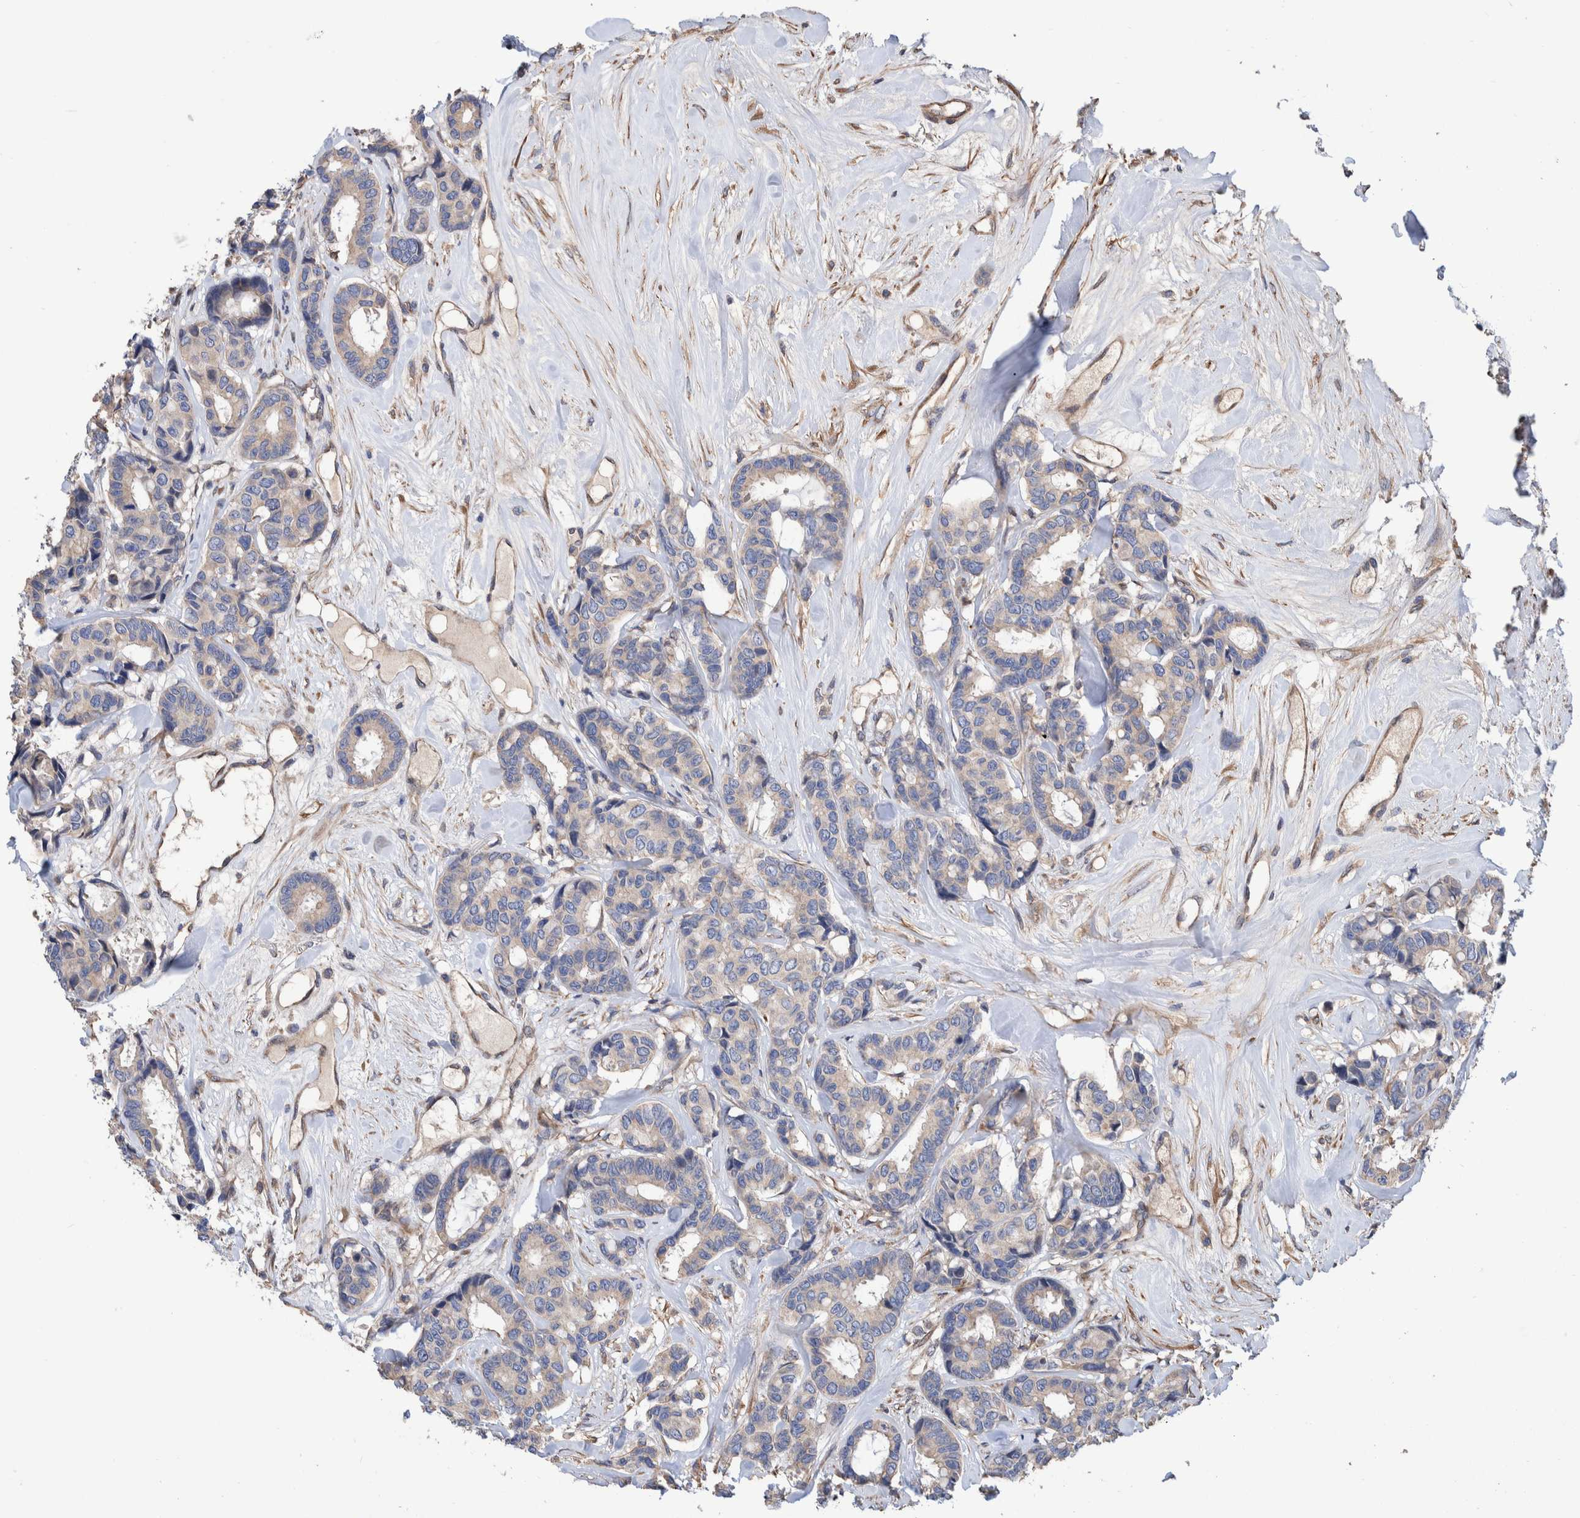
{"staining": {"intensity": "weak", "quantity": "<25%", "location": "cytoplasmic/membranous"}, "tissue": "breast cancer", "cell_type": "Tumor cells", "image_type": "cancer", "snomed": [{"axis": "morphology", "description": "Duct carcinoma"}, {"axis": "topography", "description": "Breast"}], "caption": "DAB immunohistochemical staining of breast cancer demonstrates no significant positivity in tumor cells. (Stains: DAB (3,3'-diaminobenzidine) IHC with hematoxylin counter stain, Microscopy: brightfield microscopy at high magnification).", "gene": "SLC45A4", "patient": {"sex": "female", "age": 87}}